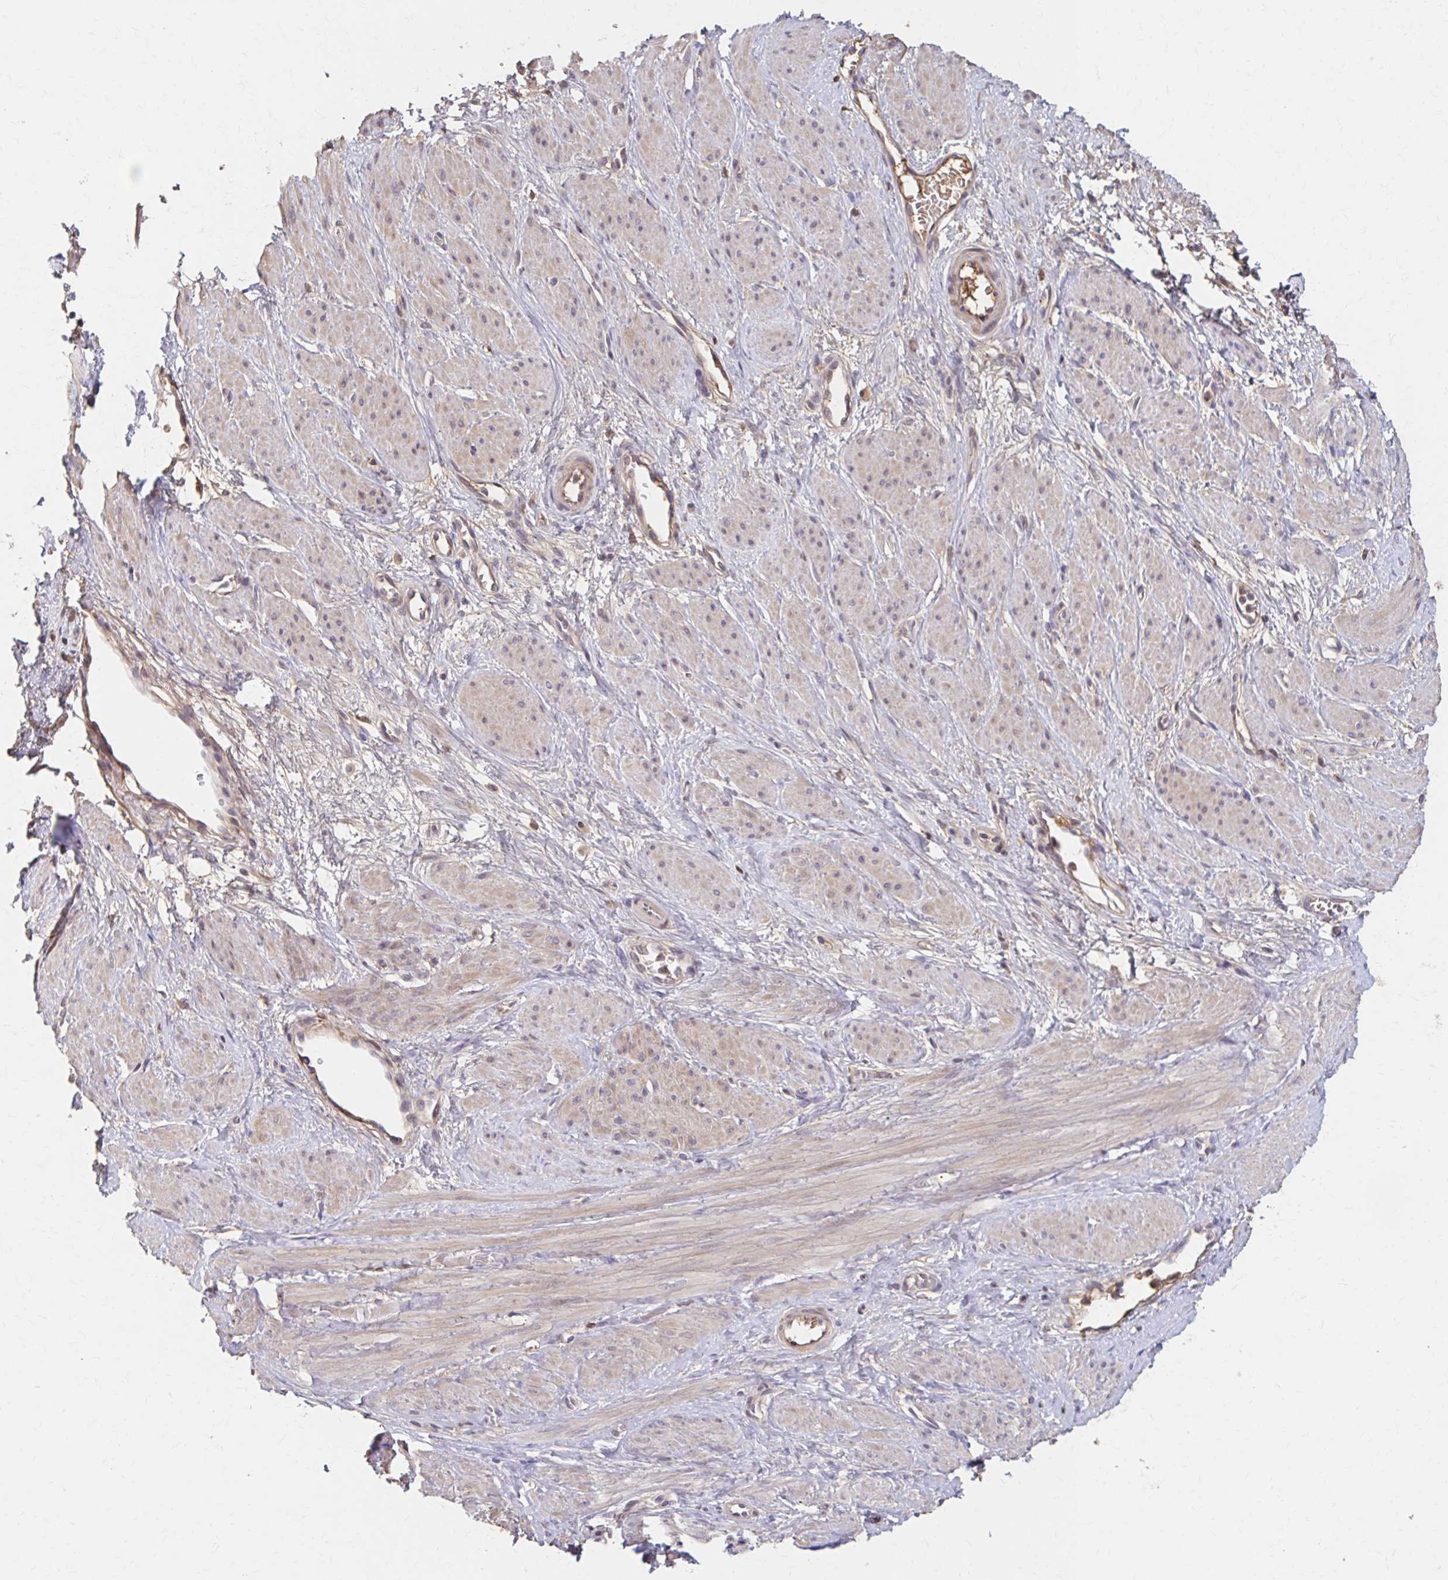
{"staining": {"intensity": "weak", "quantity": "25%-75%", "location": "cytoplasmic/membranous"}, "tissue": "smooth muscle", "cell_type": "Smooth muscle cells", "image_type": "normal", "snomed": [{"axis": "morphology", "description": "Normal tissue, NOS"}, {"axis": "topography", "description": "Smooth muscle"}, {"axis": "topography", "description": "Uterus"}], "caption": "Smooth muscle stained with immunohistochemistry reveals weak cytoplasmic/membranous positivity in about 25%-75% of smooth muscle cells. (brown staining indicates protein expression, while blue staining denotes nuclei).", "gene": "HMGCS2", "patient": {"sex": "female", "age": 39}}